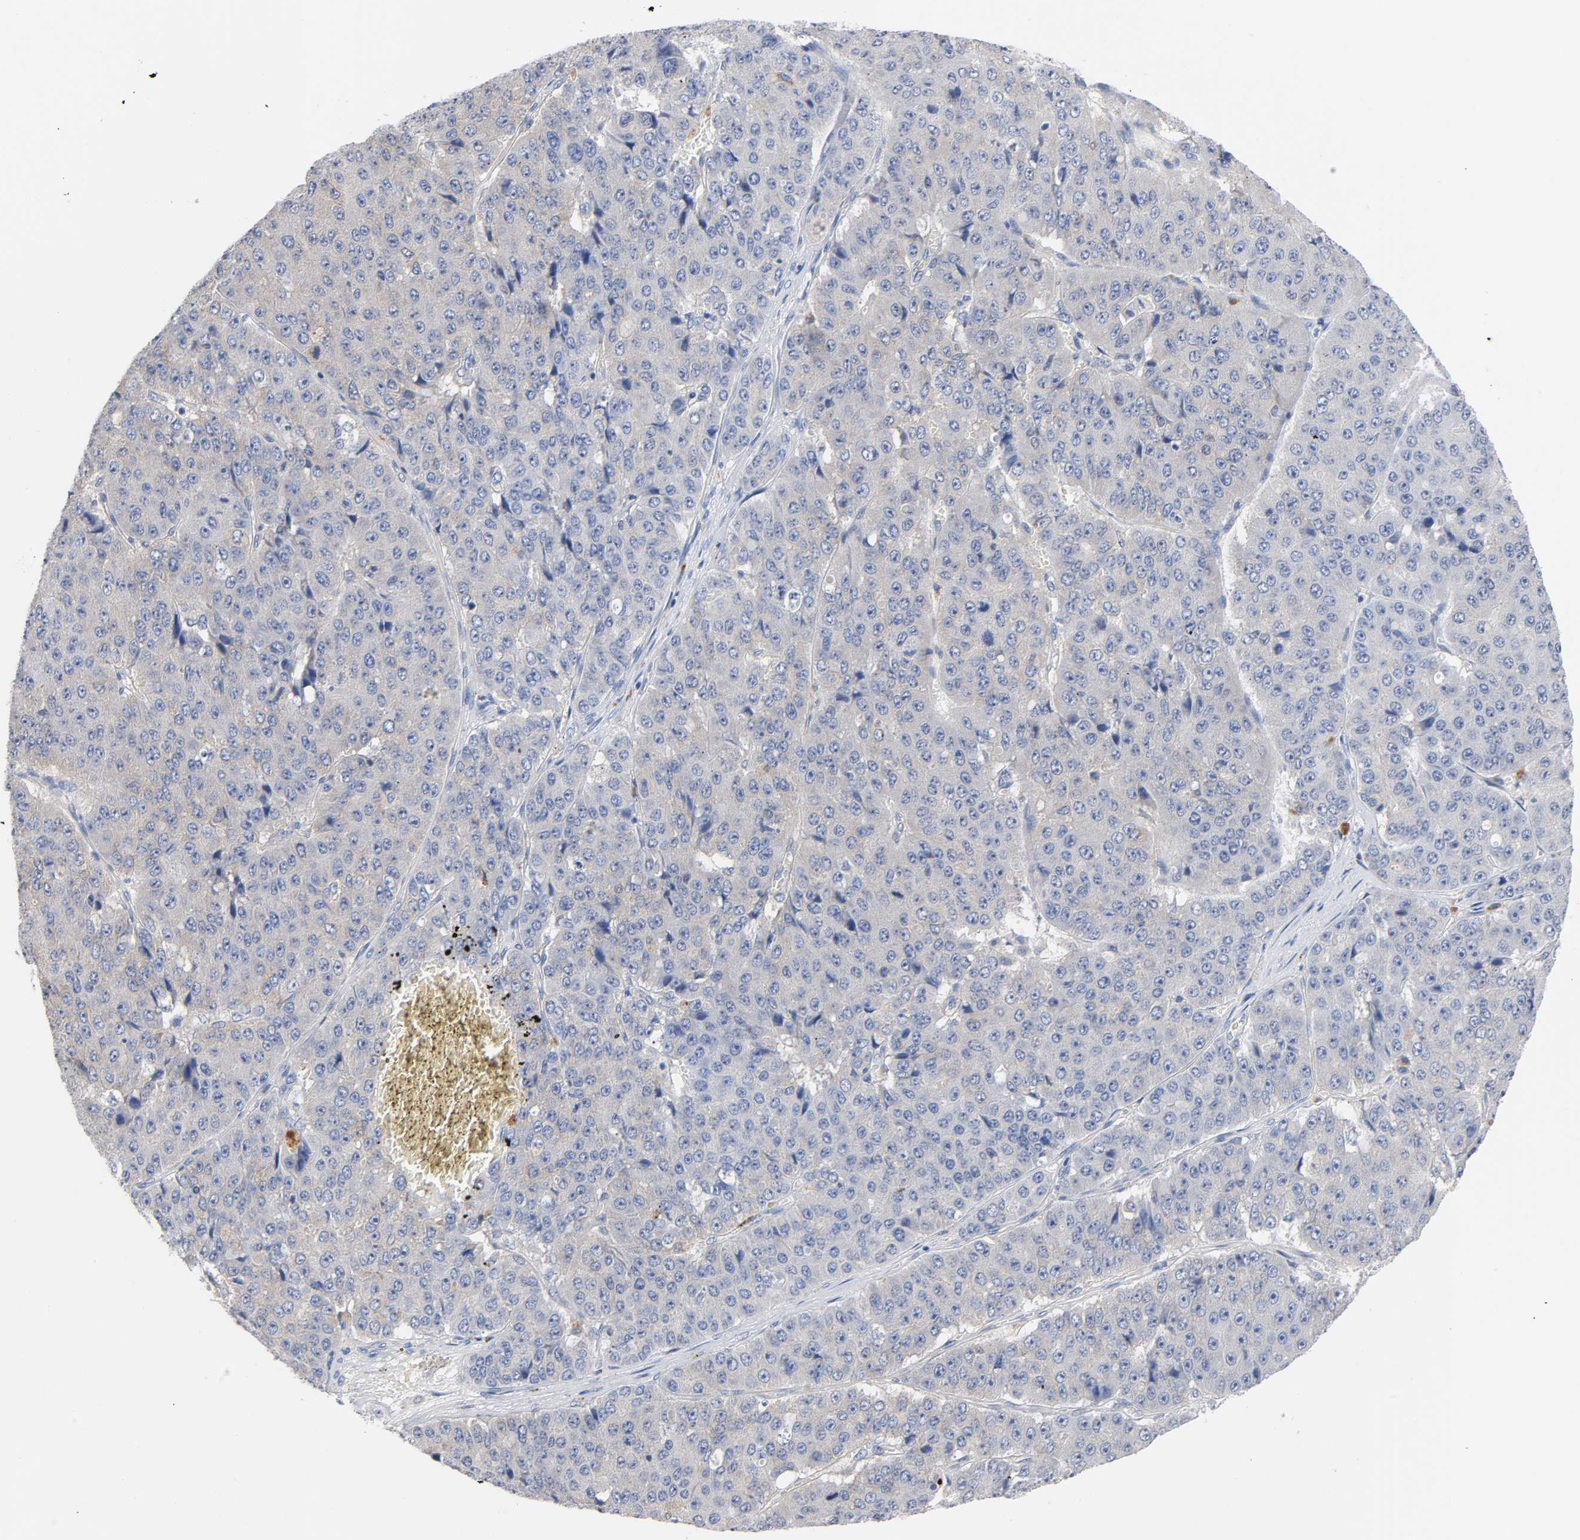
{"staining": {"intensity": "weak", "quantity": "25%-75%", "location": "cytoplasmic/membranous"}, "tissue": "pancreatic cancer", "cell_type": "Tumor cells", "image_type": "cancer", "snomed": [{"axis": "morphology", "description": "Adenocarcinoma, NOS"}, {"axis": "topography", "description": "Pancreas"}], "caption": "Immunohistochemical staining of human adenocarcinoma (pancreatic) exhibits weak cytoplasmic/membranous protein staining in approximately 25%-75% of tumor cells. Ihc stains the protein of interest in brown and the nuclei are stained blue.", "gene": "MALT1", "patient": {"sex": "male", "age": 50}}